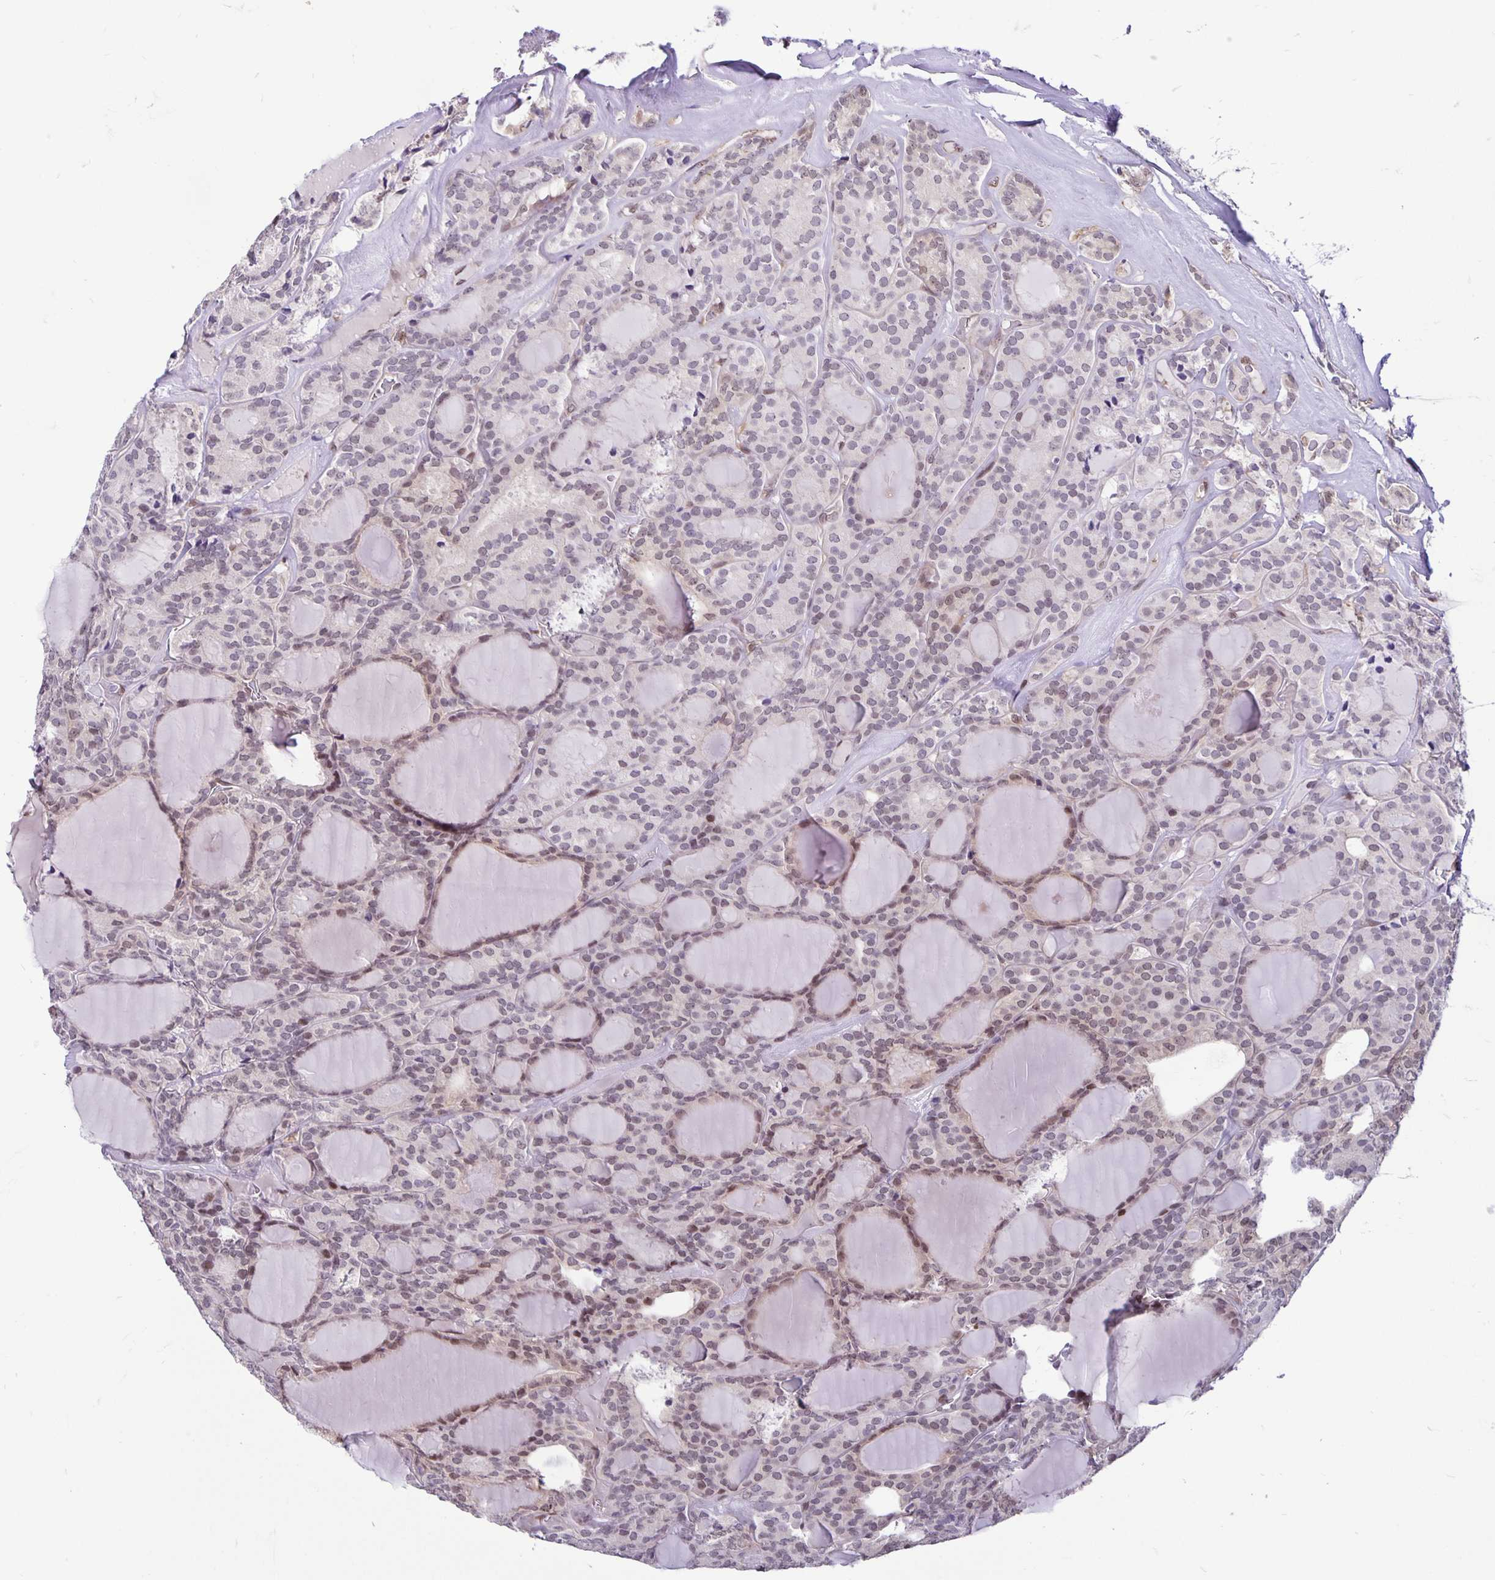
{"staining": {"intensity": "negative", "quantity": "none", "location": "none"}, "tissue": "thyroid cancer", "cell_type": "Tumor cells", "image_type": "cancer", "snomed": [{"axis": "morphology", "description": "Follicular adenoma carcinoma, NOS"}, {"axis": "topography", "description": "Thyroid gland"}], "caption": "Histopathology image shows no significant protein staining in tumor cells of follicular adenoma carcinoma (thyroid).", "gene": "TAX1BP3", "patient": {"sex": "male", "age": 74}}